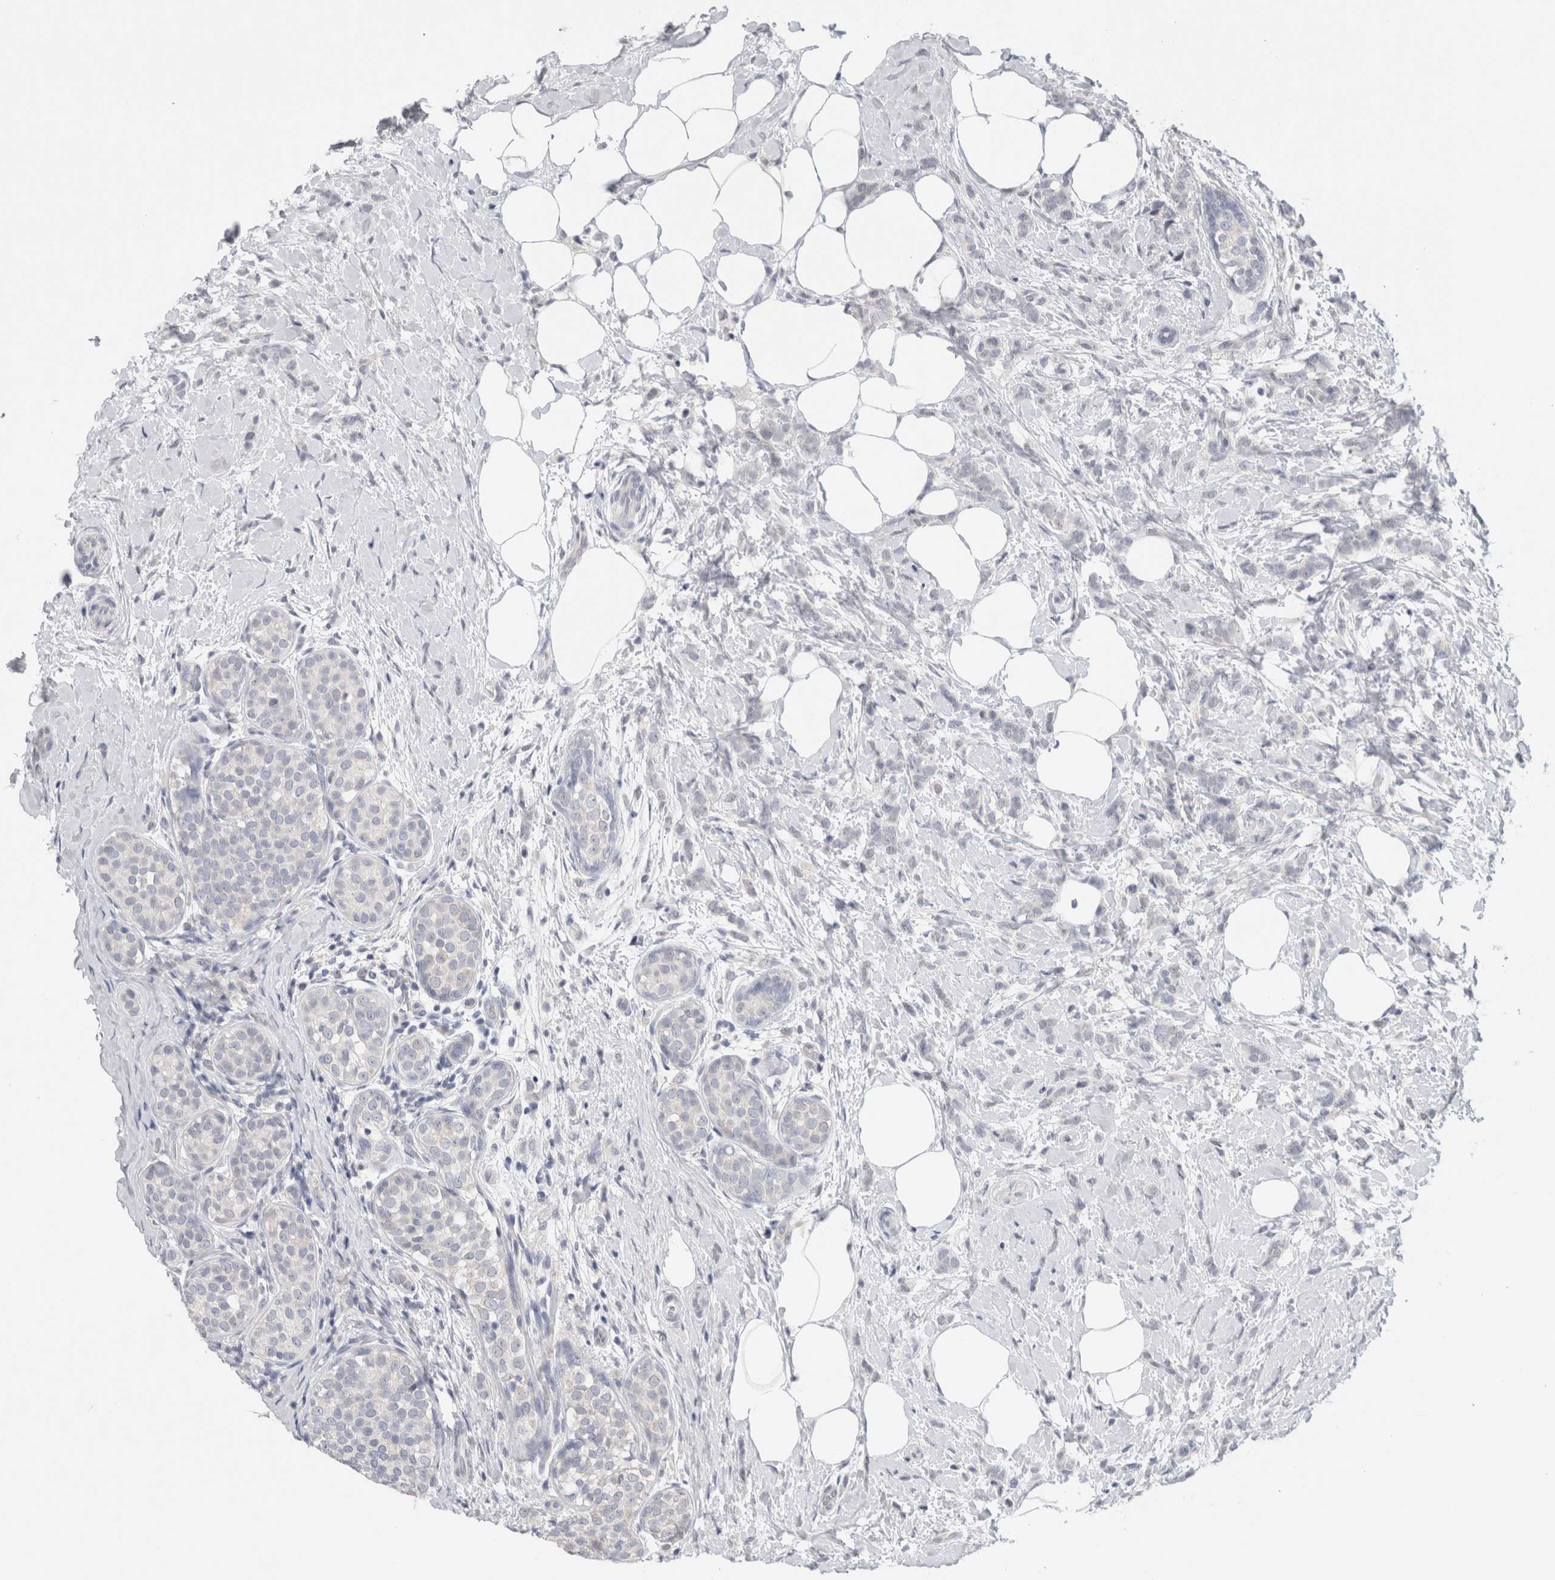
{"staining": {"intensity": "negative", "quantity": "none", "location": "none"}, "tissue": "breast cancer", "cell_type": "Tumor cells", "image_type": "cancer", "snomed": [{"axis": "morphology", "description": "Lobular carcinoma, in situ"}, {"axis": "morphology", "description": "Lobular carcinoma"}, {"axis": "topography", "description": "Breast"}], "caption": "An immunohistochemistry histopathology image of breast cancer (lobular carcinoma in situ) is shown. There is no staining in tumor cells of breast cancer (lobular carcinoma in situ).", "gene": "TONSL", "patient": {"sex": "female", "age": 41}}